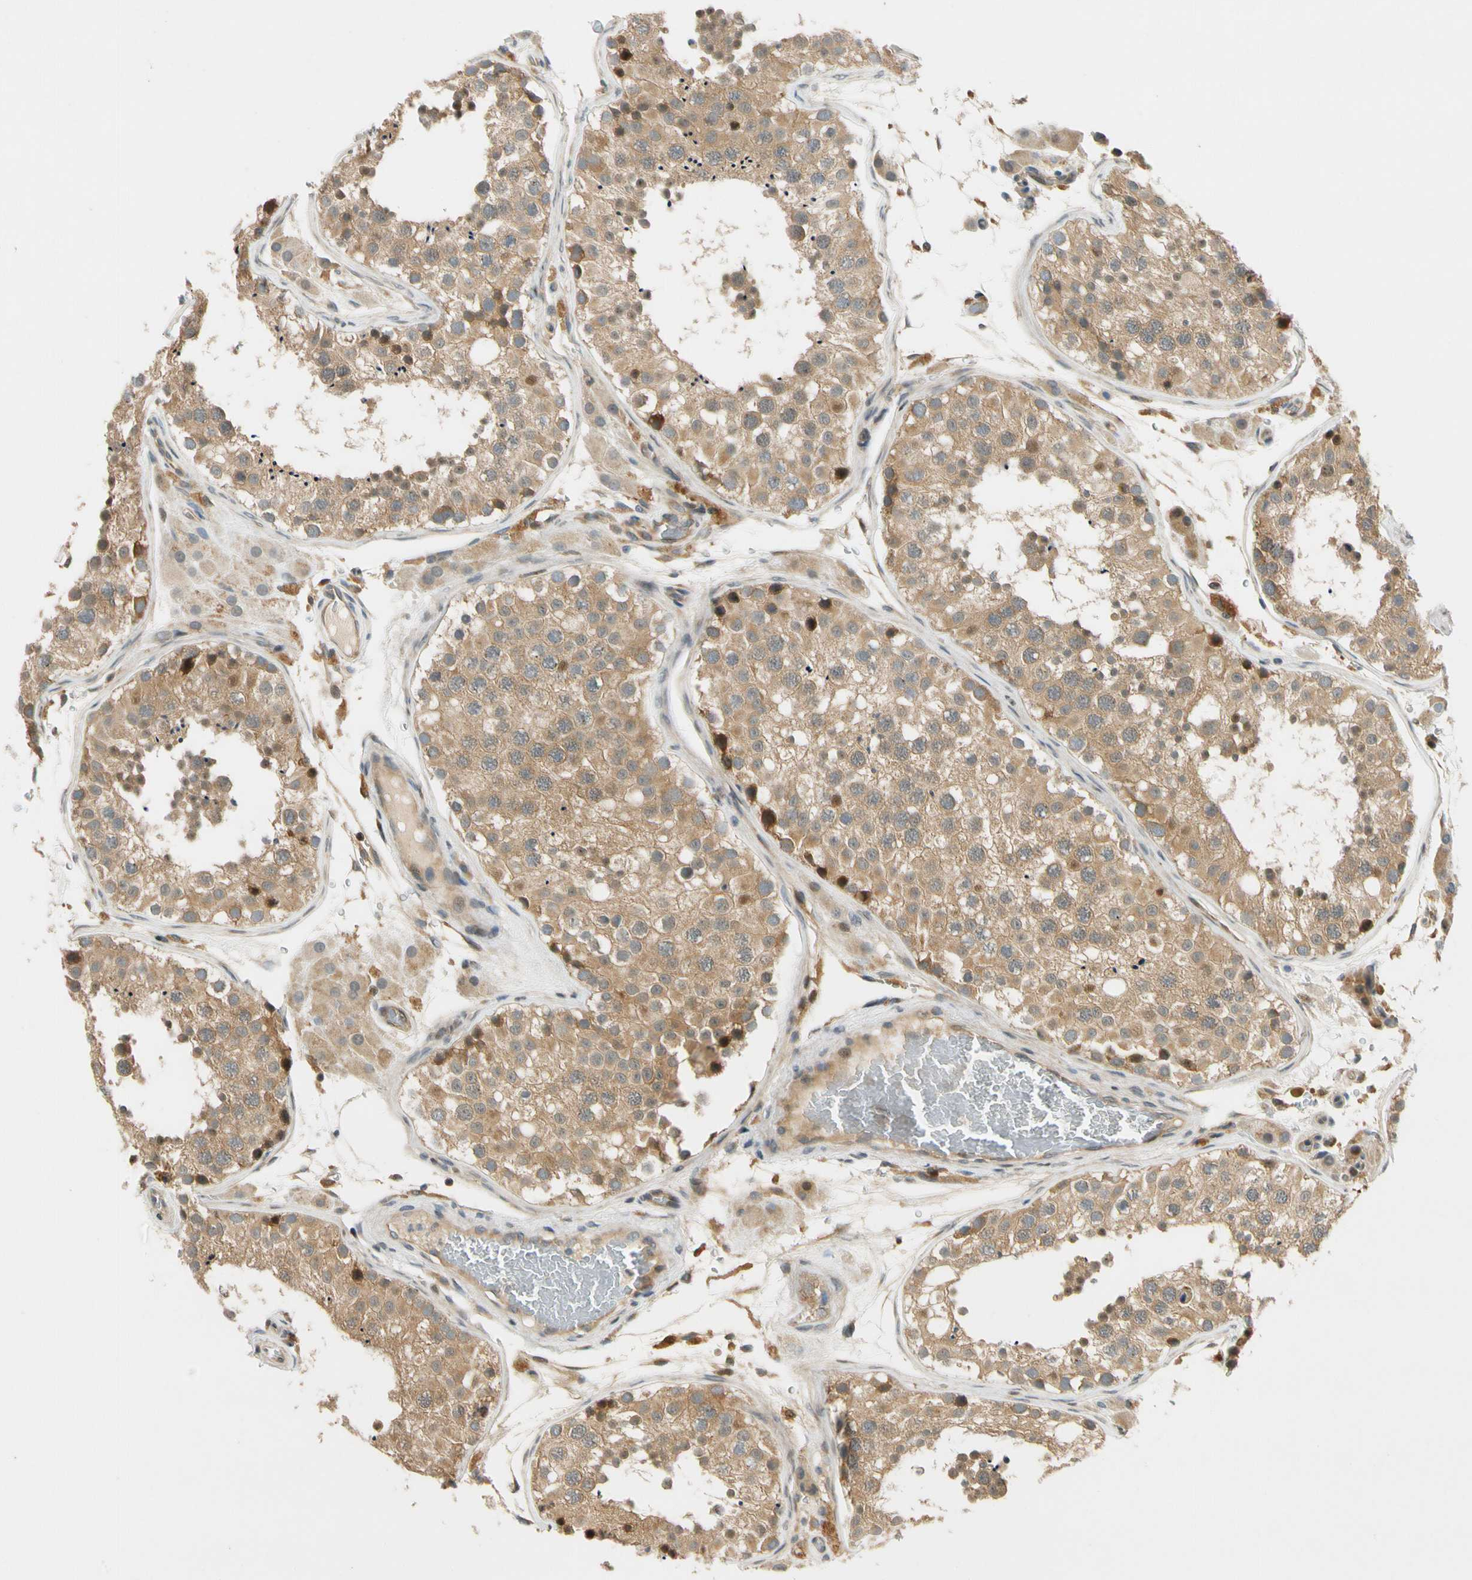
{"staining": {"intensity": "moderate", "quantity": ">75%", "location": "cytoplasmic/membranous"}, "tissue": "testis", "cell_type": "Cells in seminiferous ducts", "image_type": "normal", "snomed": [{"axis": "morphology", "description": "Normal tissue, NOS"}, {"axis": "topography", "description": "Testis"}, {"axis": "topography", "description": "Epididymis"}], "caption": "Immunohistochemistry (IHC) photomicrograph of normal testis: human testis stained using IHC displays medium levels of moderate protein expression localized specifically in the cytoplasmic/membranous of cells in seminiferous ducts, appearing as a cytoplasmic/membranous brown color.", "gene": "GATD1", "patient": {"sex": "male", "age": 26}}